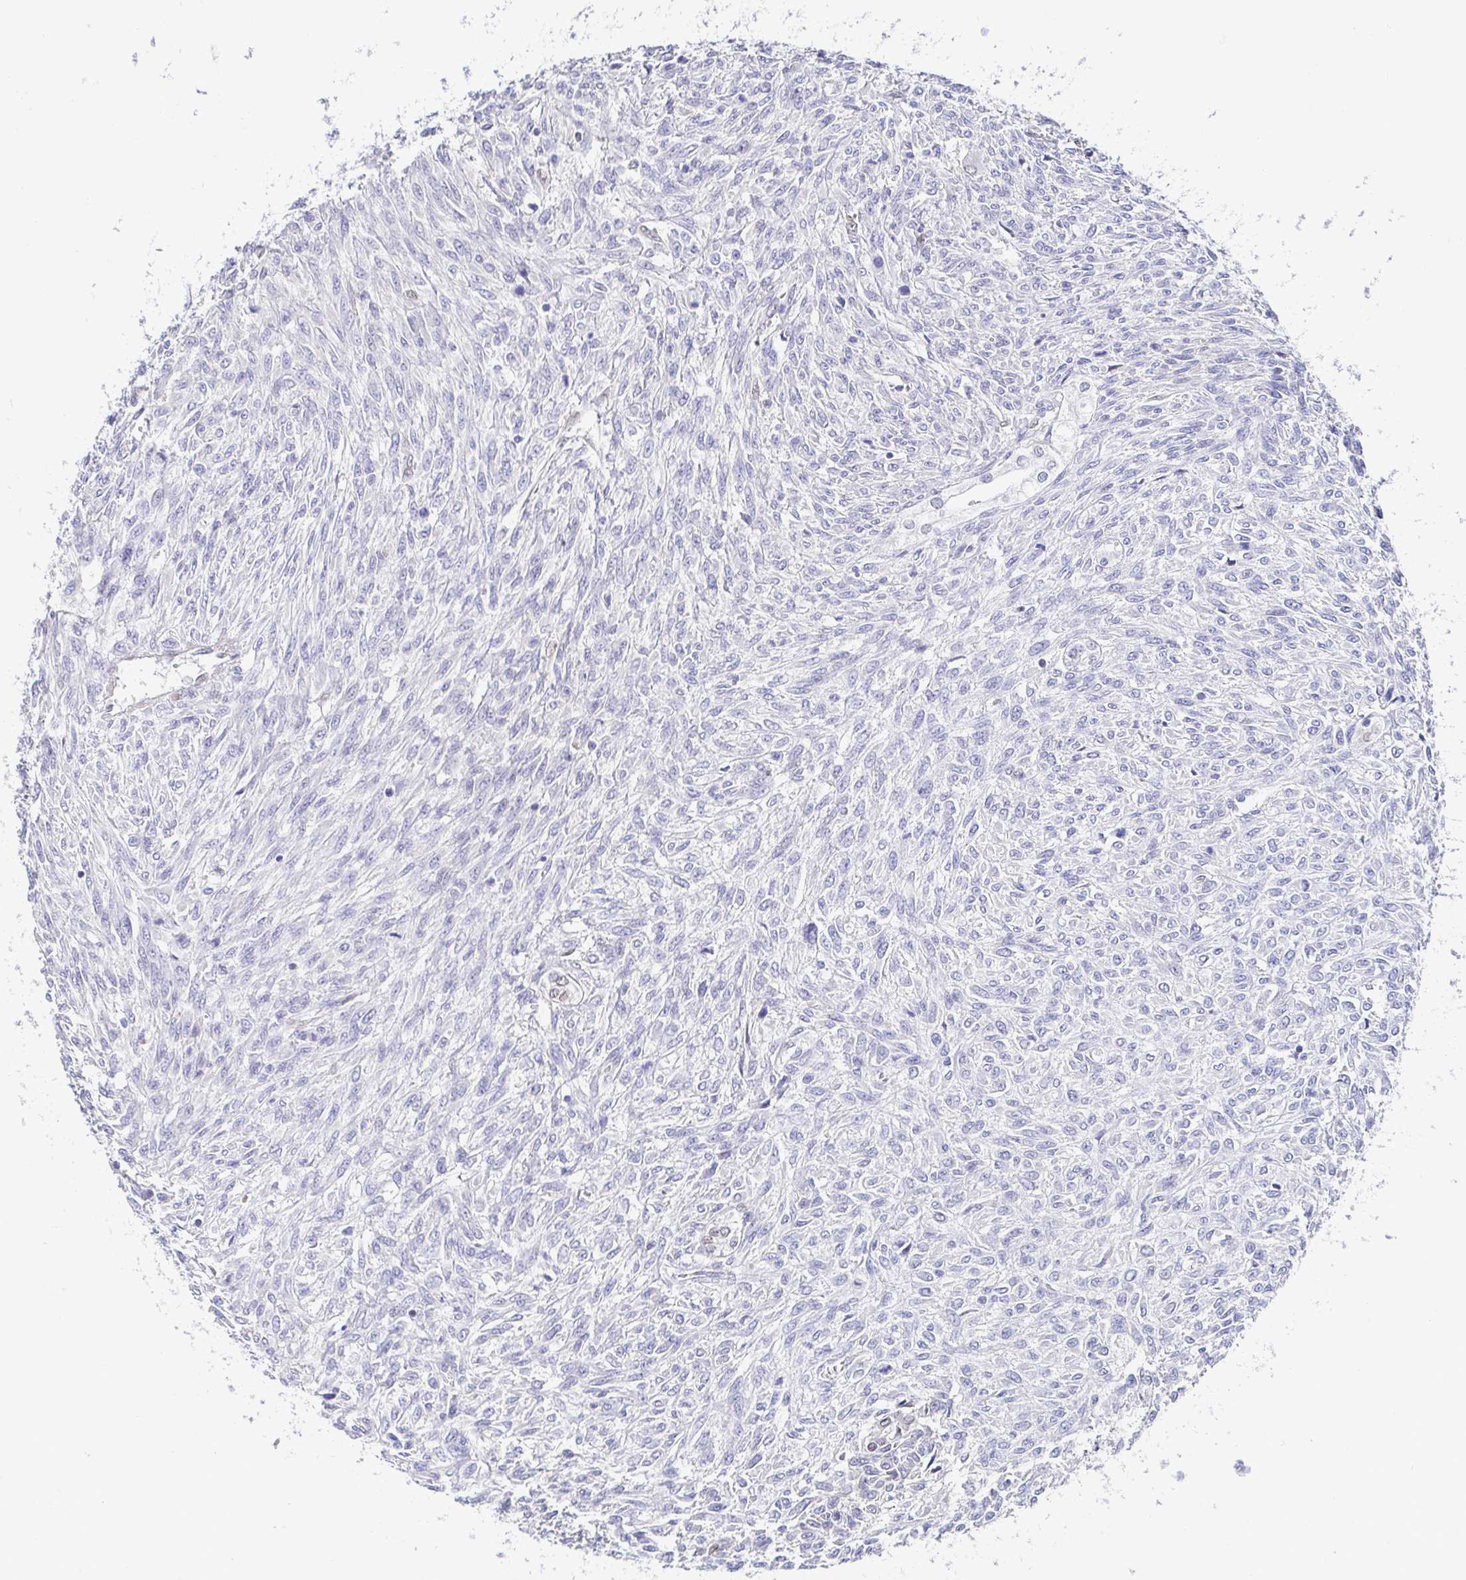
{"staining": {"intensity": "negative", "quantity": "none", "location": "none"}, "tissue": "renal cancer", "cell_type": "Tumor cells", "image_type": "cancer", "snomed": [{"axis": "morphology", "description": "Adenocarcinoma, NOS"}, {"axis": "topography", "description": "Kidney"}], "caption": "DAB immunohistochemical staining of renal cancer reveals no significant expression in tumor cells.", "gene": "AKAP14", "patient": {"sex": "male", "age": 58}}